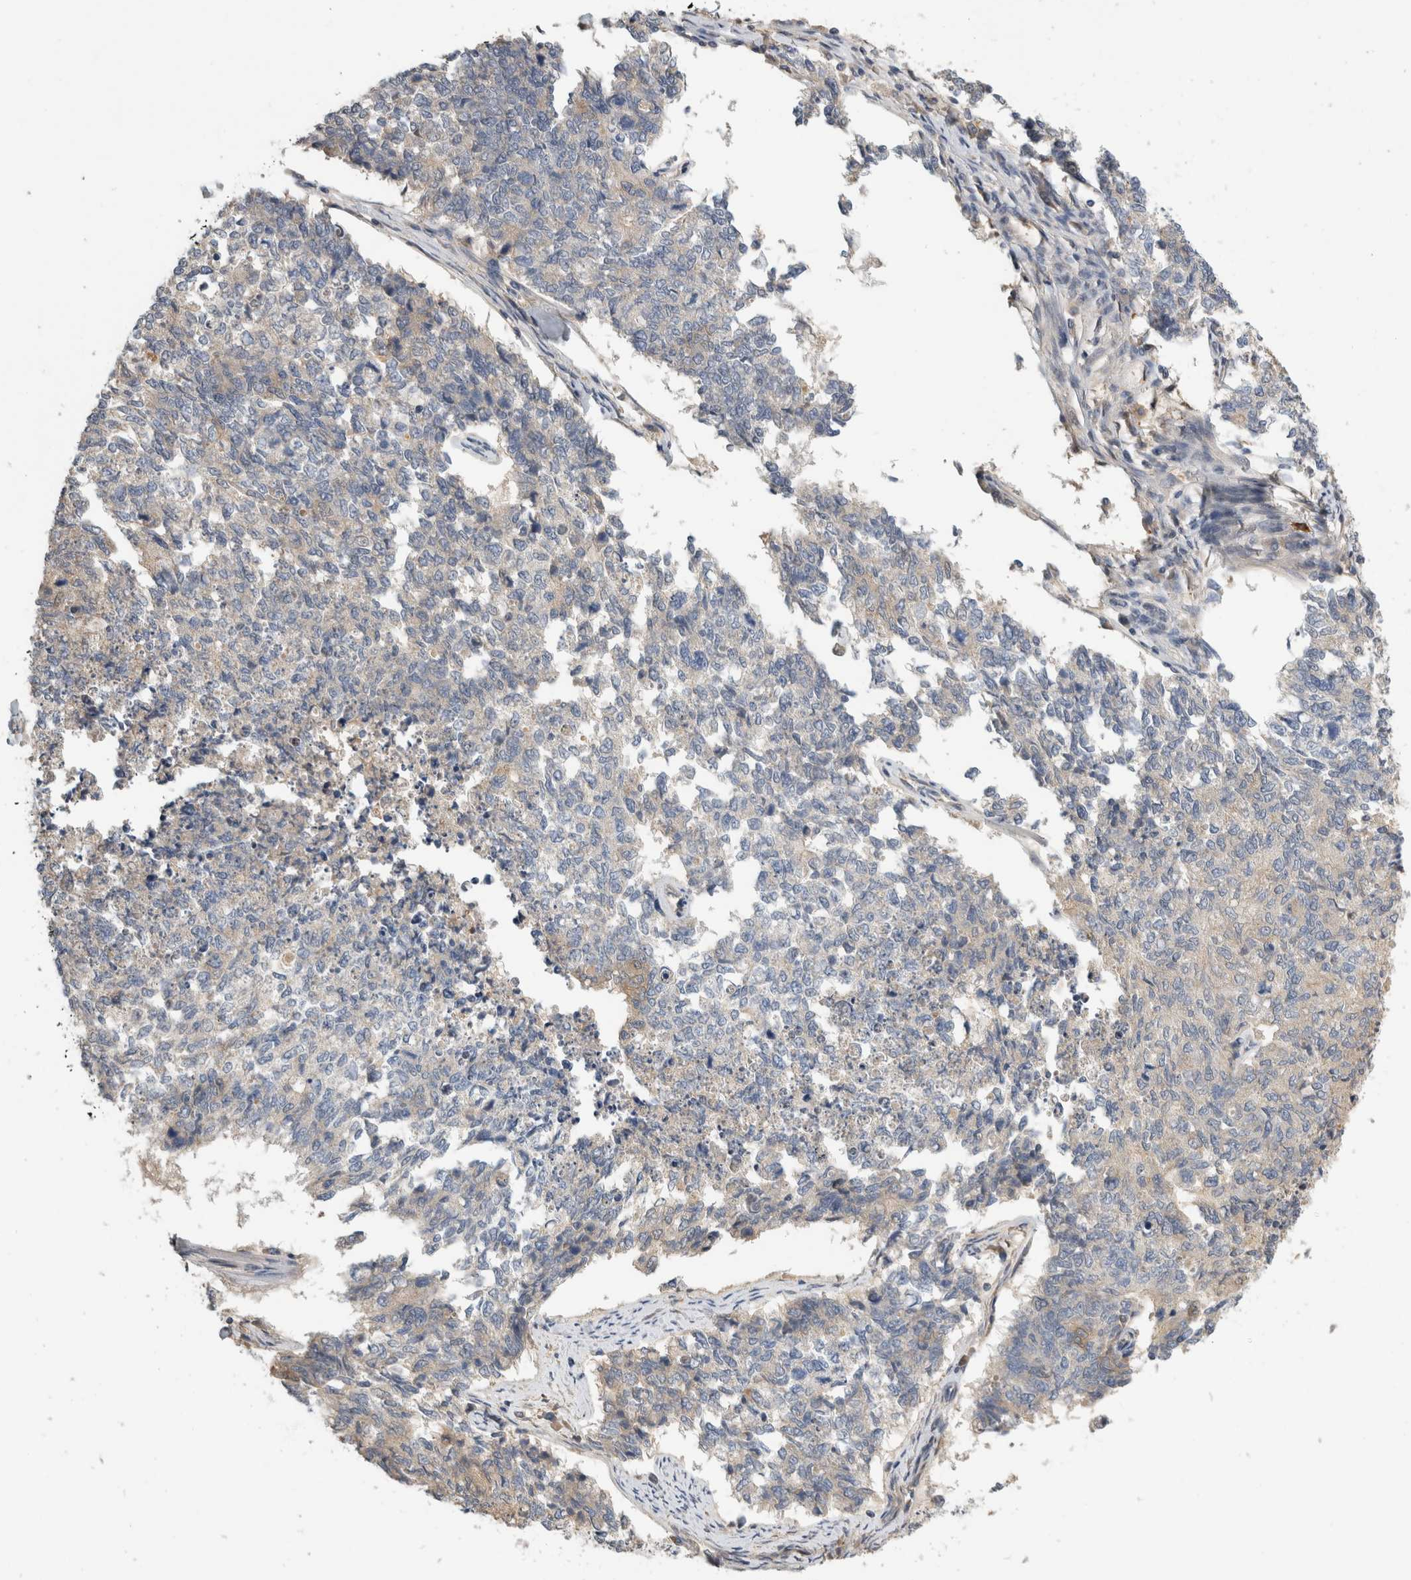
{"staining": {"intensity": "negative", "quantity": "none", "location": "none"}, "tissue": "cervical cancer", "cell_type": "Tumor cells", "image_type": "cancer", "snomed": [{"axis": "morphology", "description": "Squamous cell carcinoma, NOS"}, {"axis": "topography", "description": "Cervix"}], "caption": "Protein analysis of cervical cancer exhibits no significant positivity in tumor cells.", "gene": "PGM1", "patient": {"sex": "female", "age": 63}}